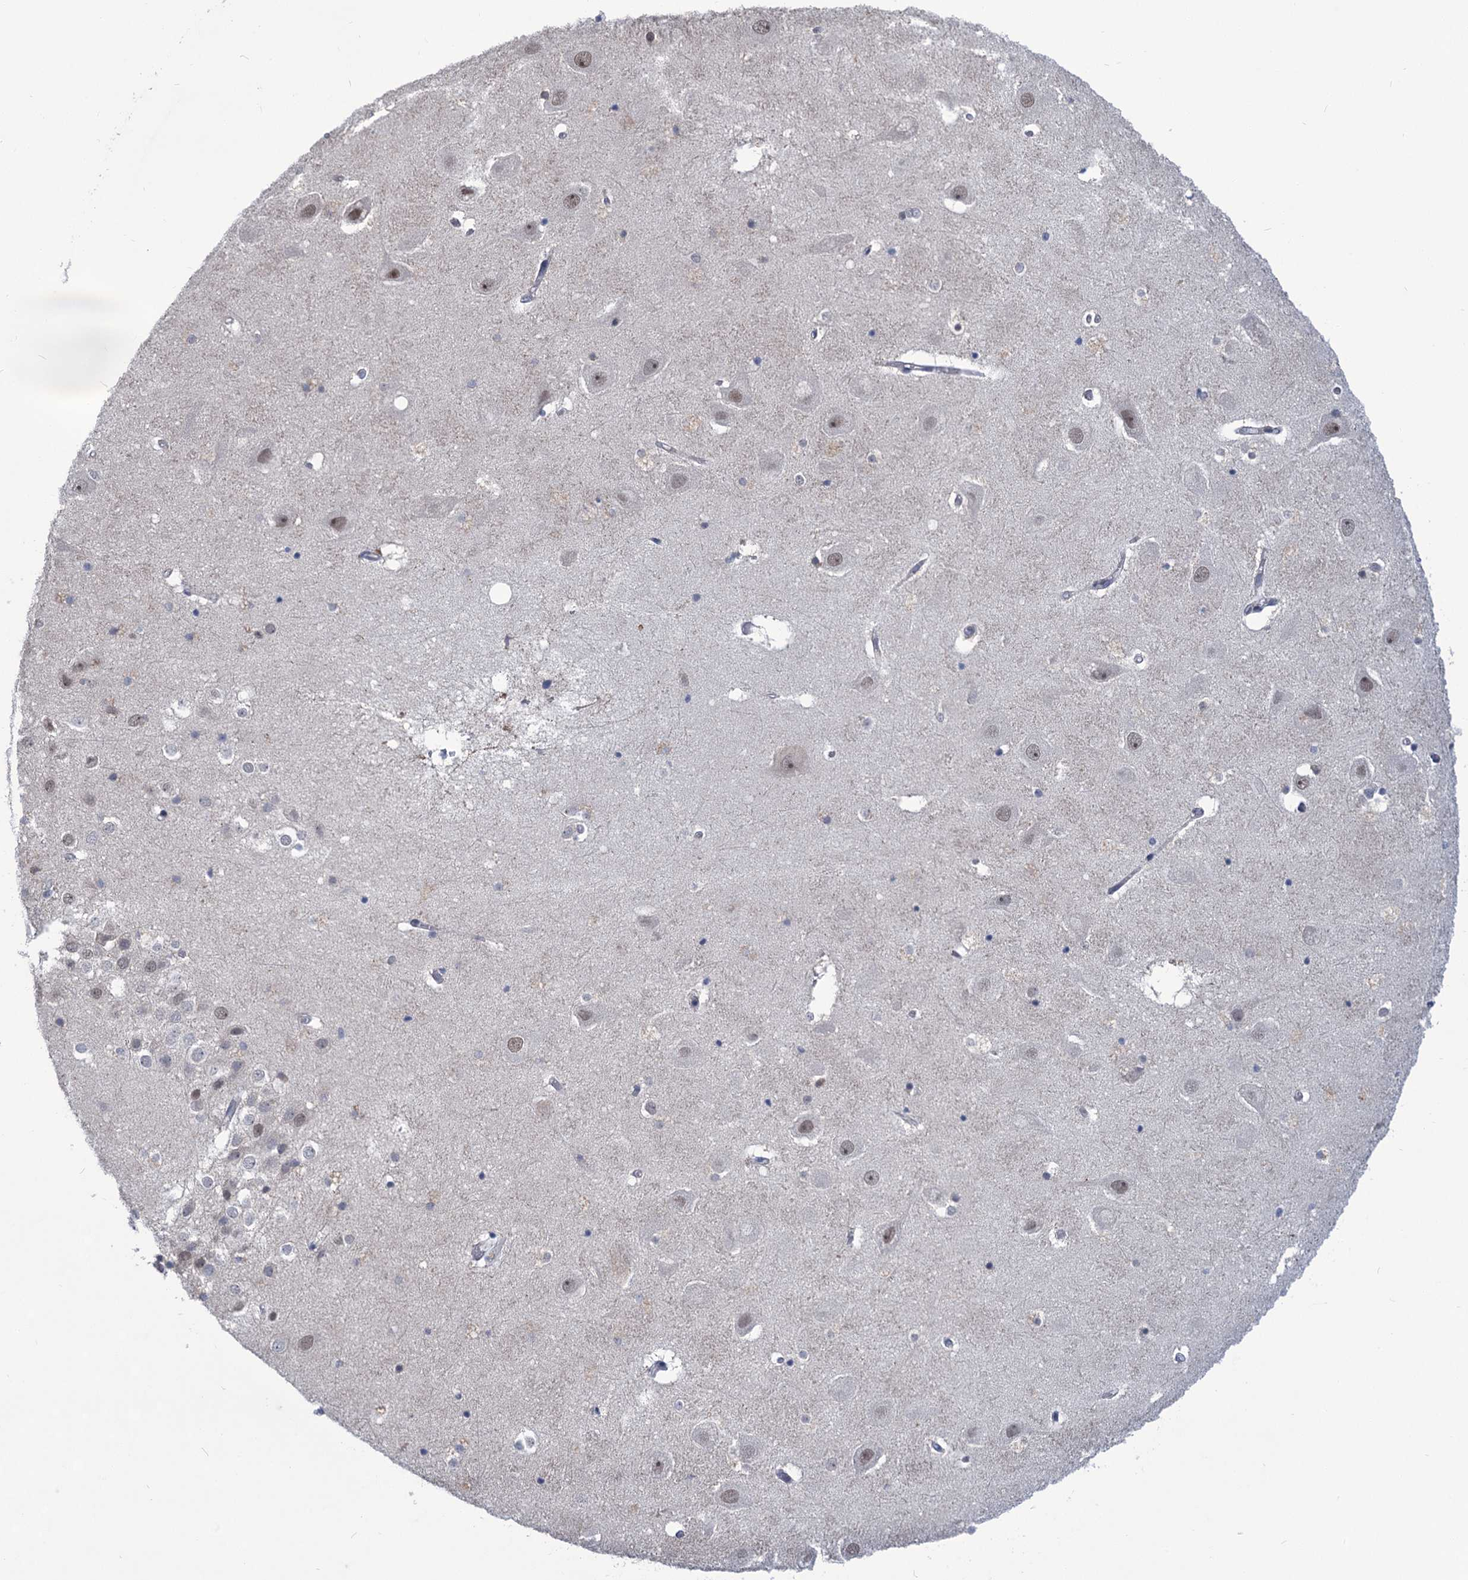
{"staining": {"intensity": "negative", "quantity": "none", "location": "none"}, "tissue": "hippocampus", "cell_type": "Glial cells", "image_type": "normal", "snomed": [{"axis": "morphology", "description": "Normal tissue, NOS"}, {"axis": "topography", "description": "Hippocampus"}], "caption": "A photomicrograph of hippocampus stained for a protein reveals no brown staining in glial cells.", "gene": "TTC17", "patient": {"sex": "female", "age": 52}}